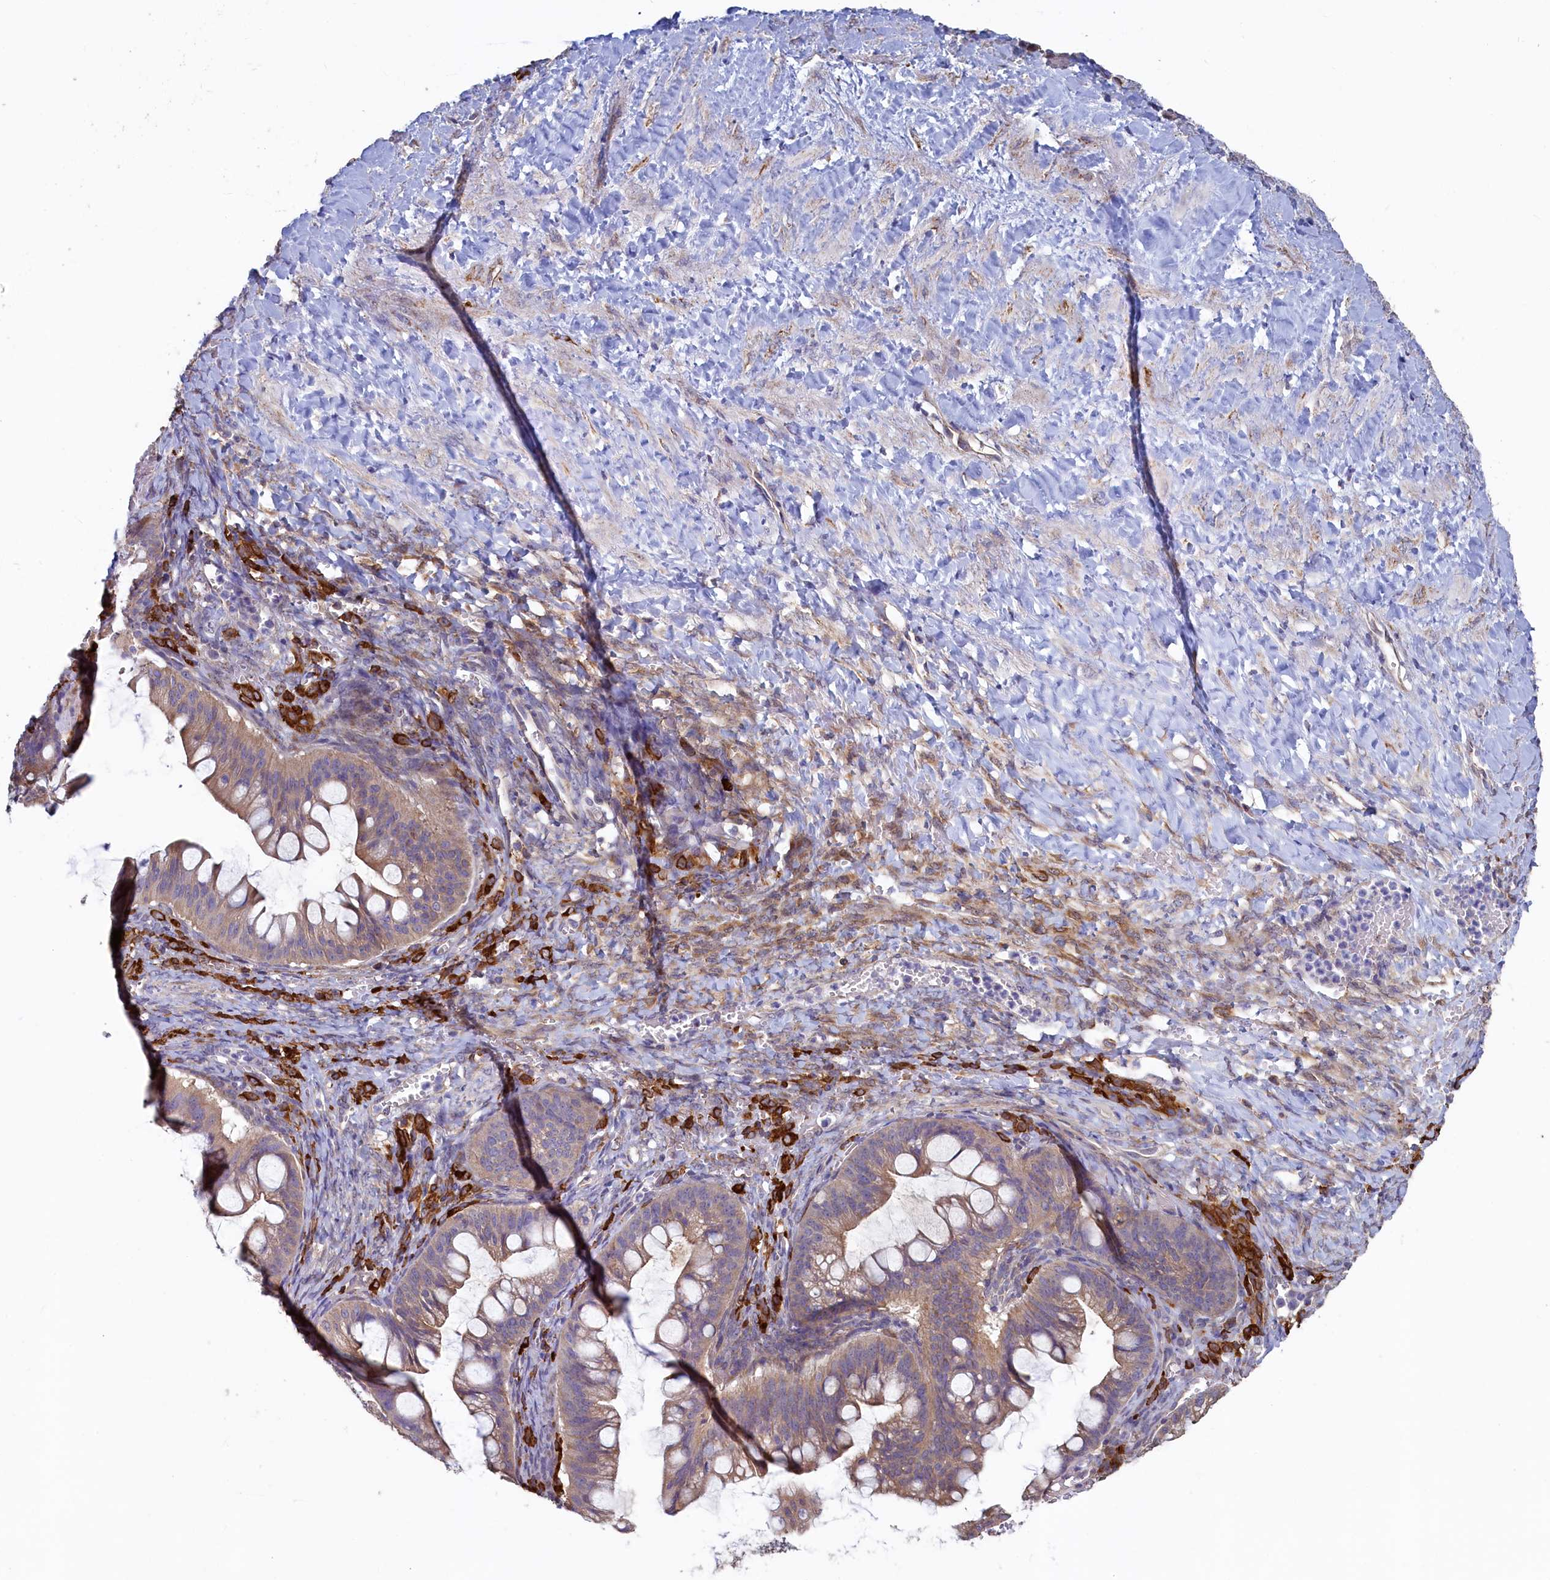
{"staining": {"intensity": "weak", "quantity": ">75%", "location": "cytoplasmic/membranous"}, "tissue": "ovarian cancer", "cell_type": "Tumor cells", "image_type": "cancer", "snomed": [{"axis": "morphology", "description": "Cystadenocarcinoma, mucinous, NOS"}, {"axis": "topography", "description": "Ovary"}], "caption": "The micrograph exhibits immunohistochemical staining of ovarian mucinous cystadenocarcinoma. There is weak cytoplasmic/membranous staining is seen in about >75% of tumor cells.", "gene": "SPATA2L", "patient": {"sex": "female", "age": 73}}